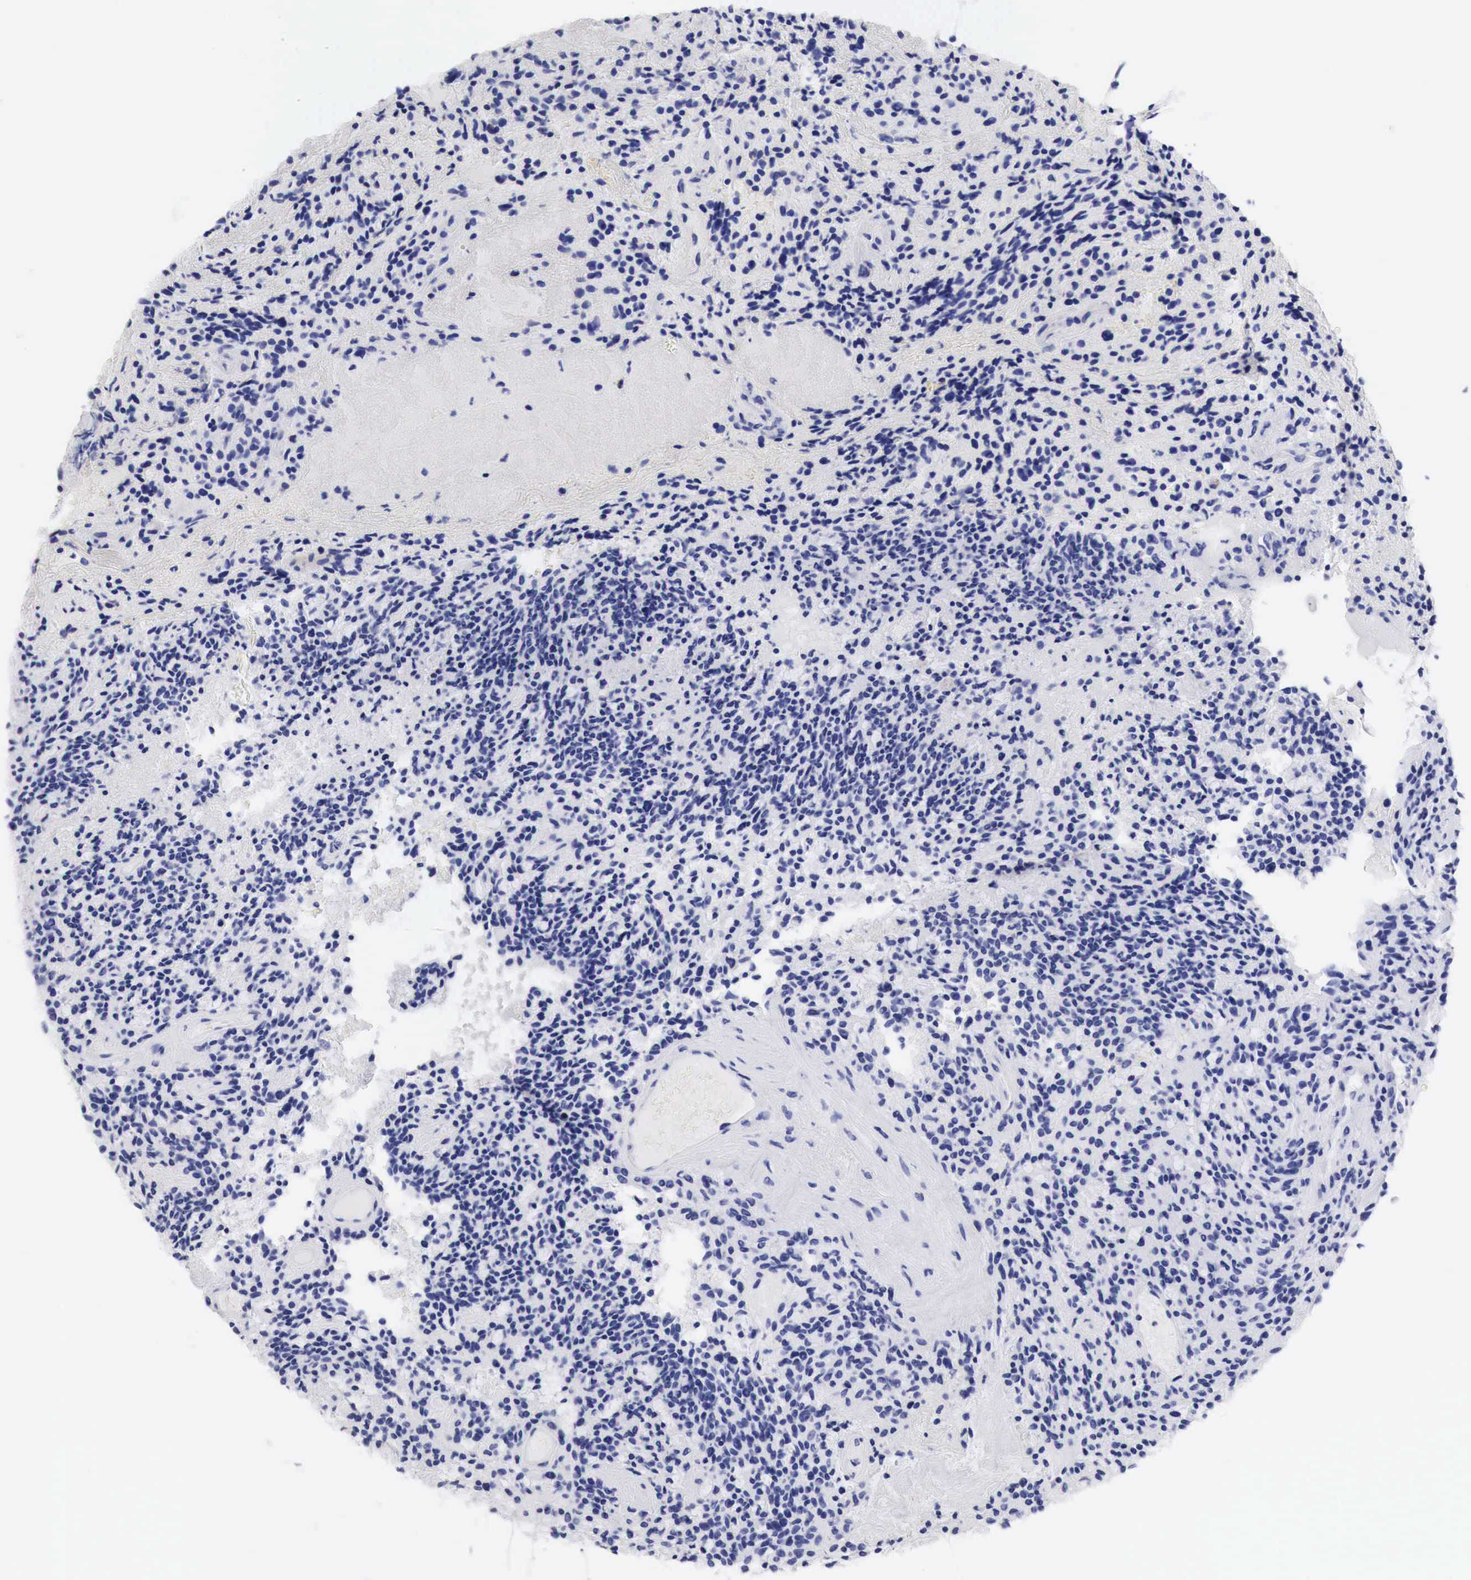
{"staining": {"intensity": "negative", "quantity": "none", "location": "none"}, "tissue": "glioma", "cell_type": "Tumor cells", "image_type": "cancer", "snomed": [{"axis": "morphology", "description": "Glioma, malignant, High grade"}, {"axis": "topography", "description": "Brain"}], "caption": "Tumor cells show no significant expression in glioma.", "gene": "CDKN2A", "patient": {"sex": "female", "age": 13}}